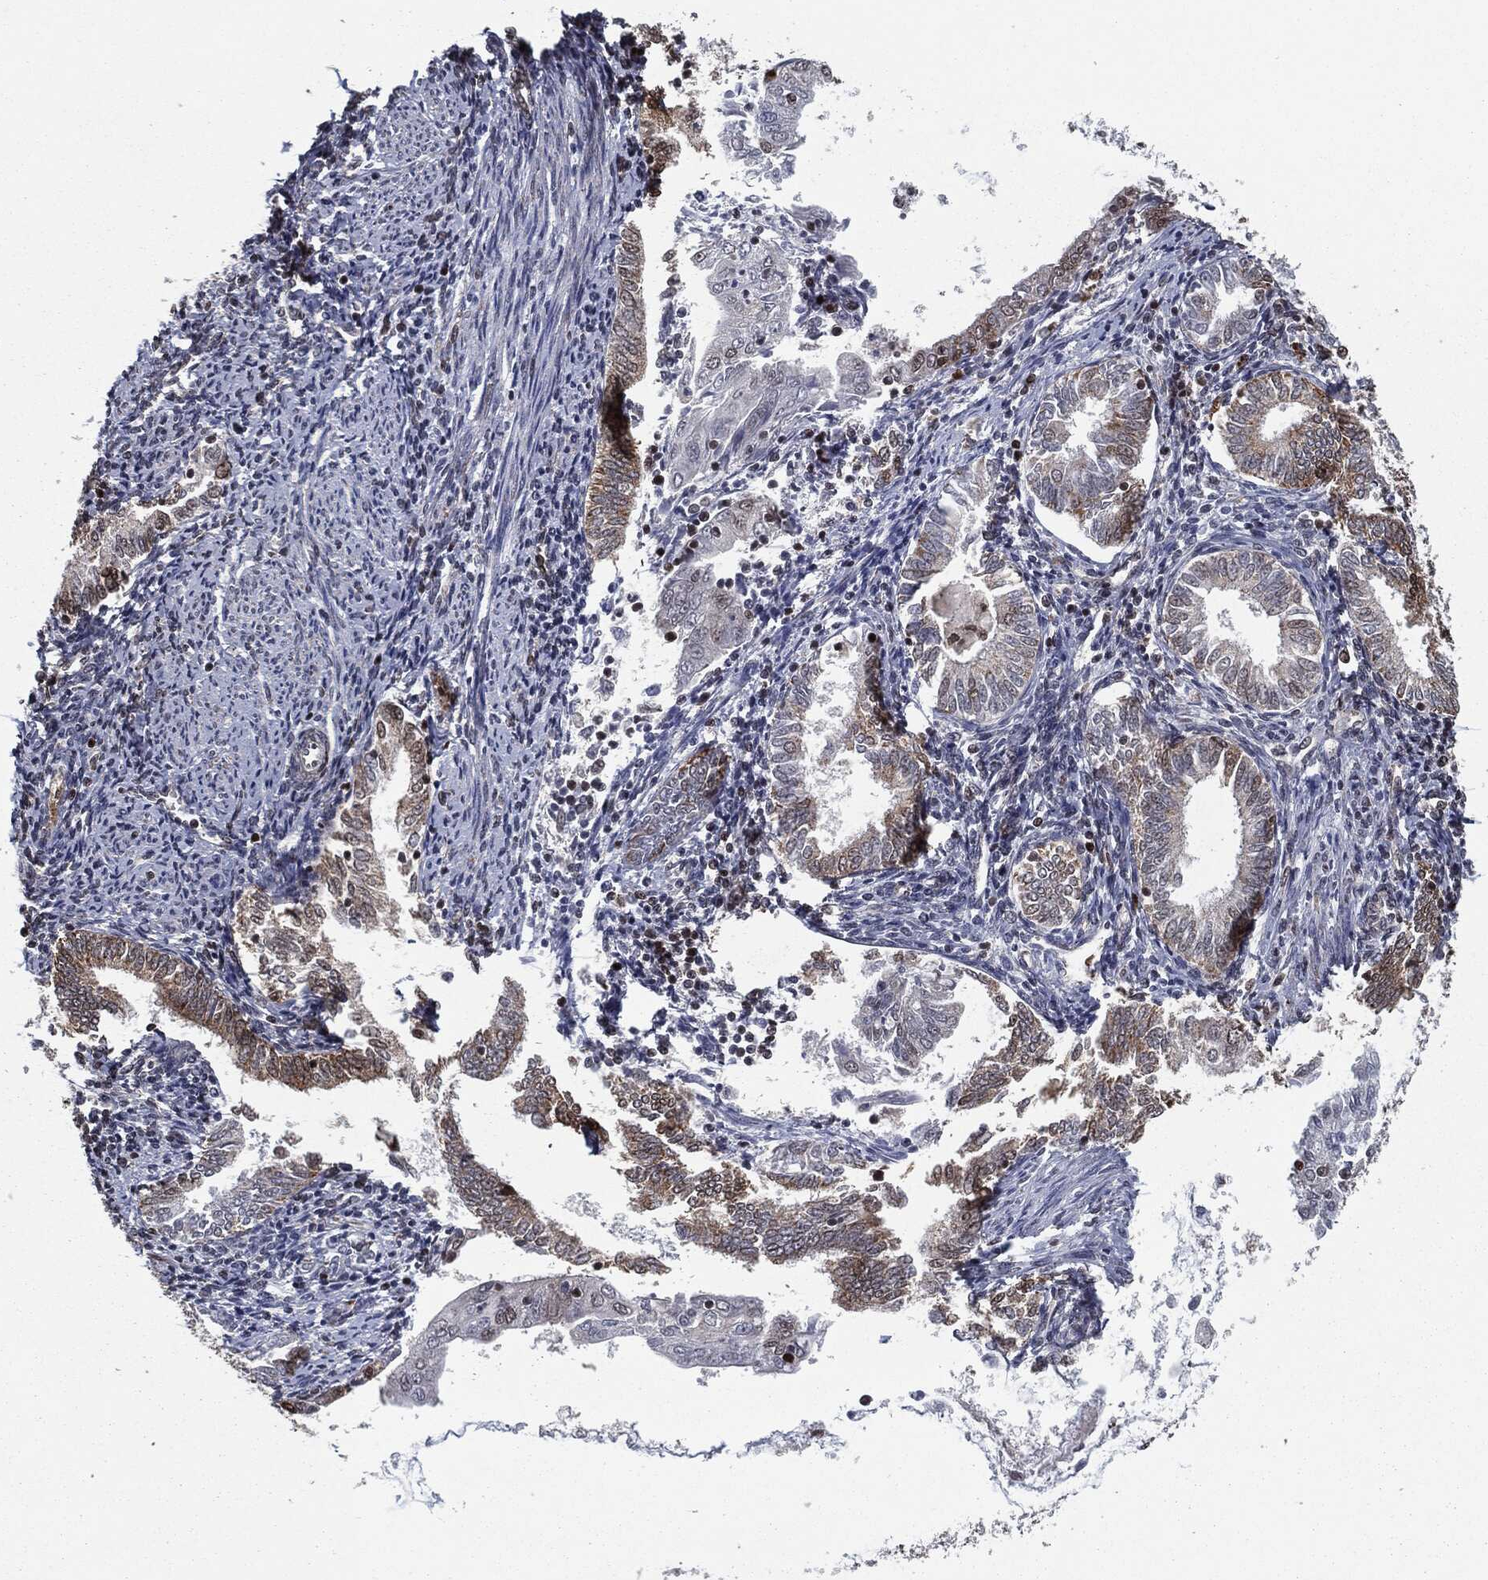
{"staining": {"intensity": "moderate", "quantity": "25%-75%", "location": "cytoplasmic/membranous"}, "tissue": "endometrial cancer", "cell_type": "Tumor cells", "image_type": "cancer", "snomed": [{"axis": "morphology", "description": "Adenocarcinoma, NOS"}, {"axis": "topography", "description": "Endometrium"}], "caption": "Endometrial adenocarcinoma was stained to show a protein in brown. There is medium levels of moderate cytoplasmic/membranous staining in about 25%-75% of tumor cells.", "gene": "CHCHD2", "patient": {"sex": "female", "age": 56}}